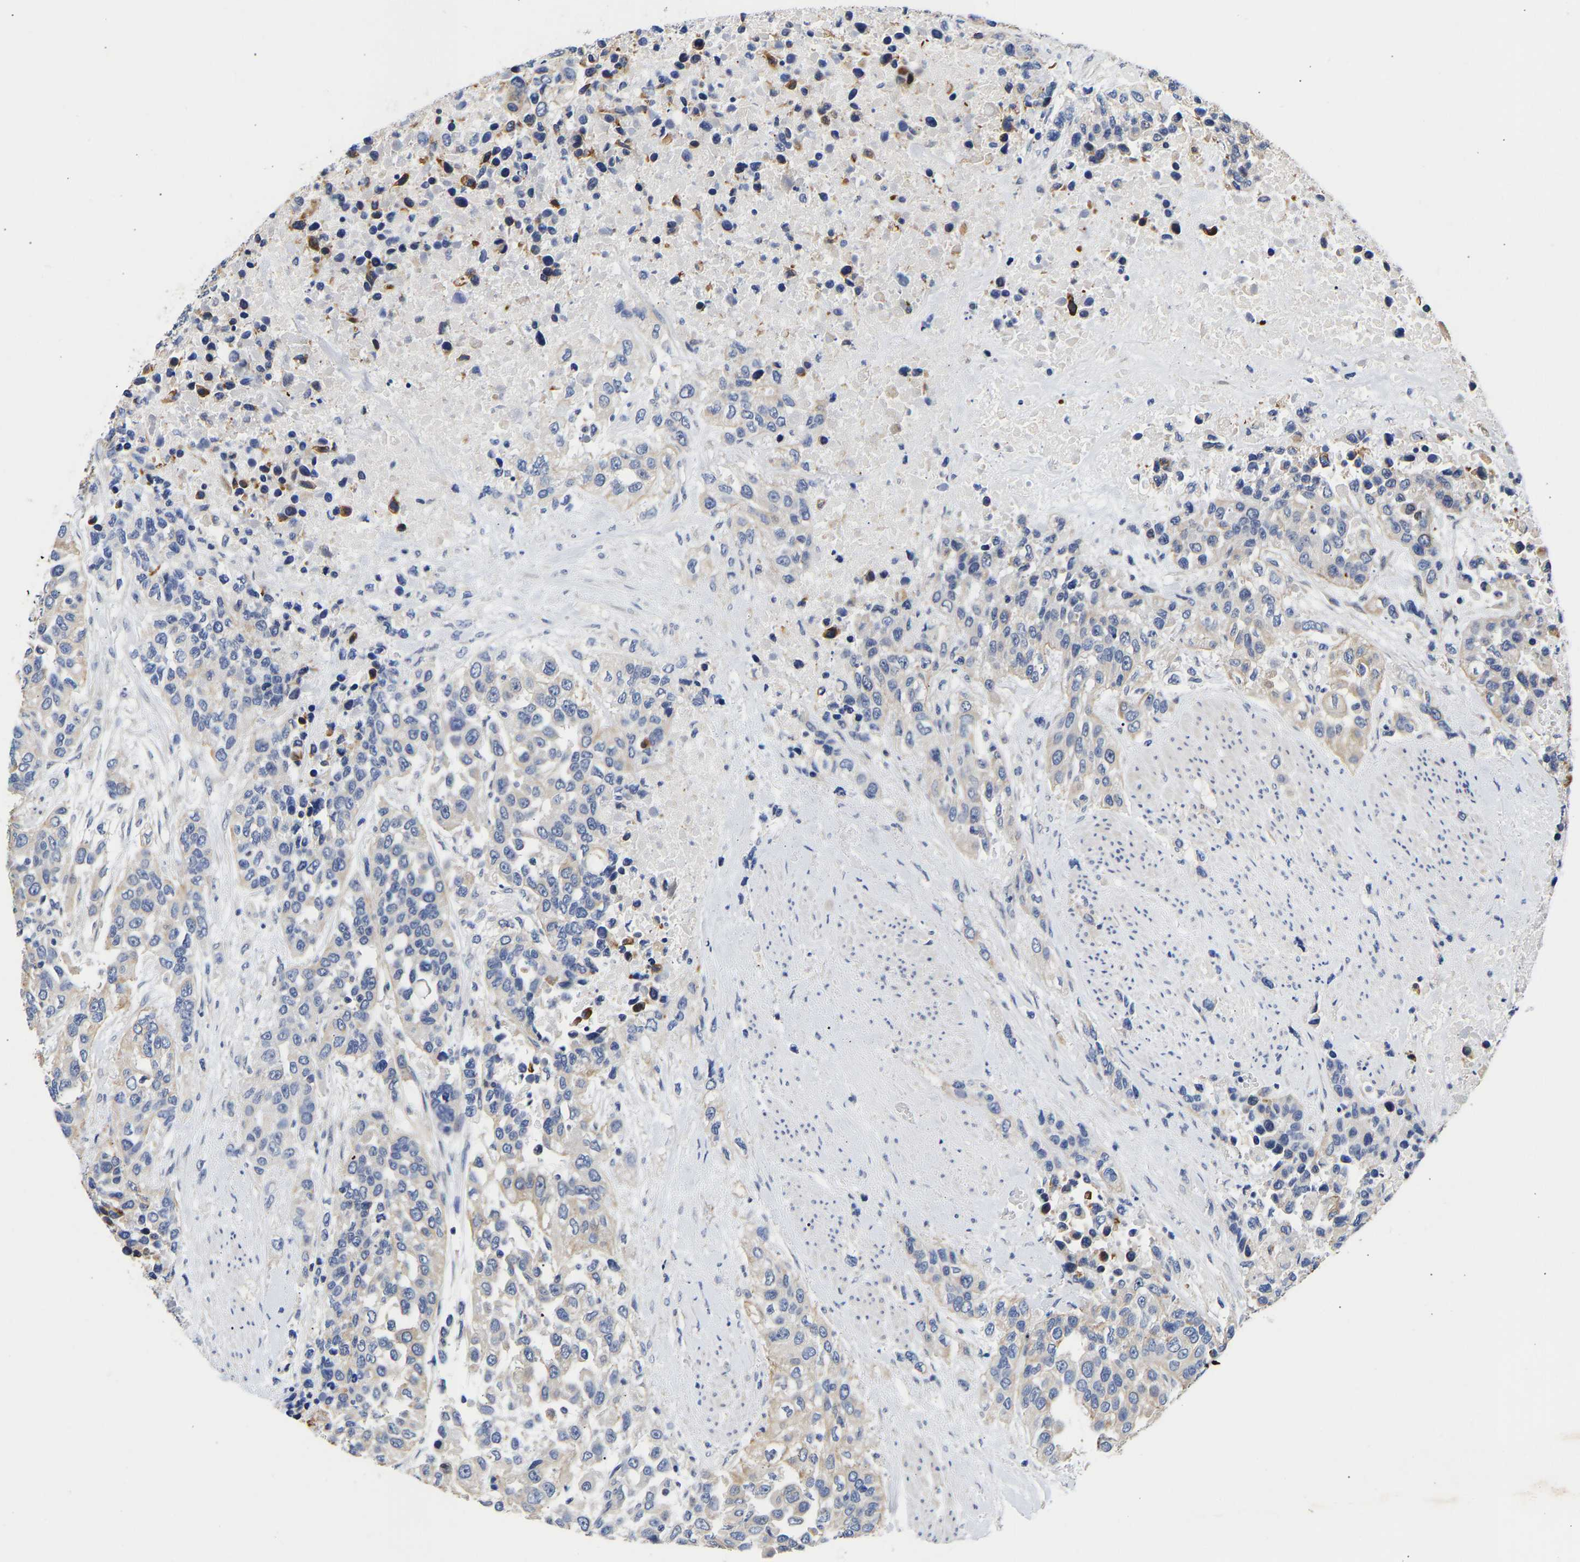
{"staining": {"intensity": "weak", "quantity": "<25%", "location": "cytoplasmic/membranous"}, "tissue": "urothelial cancer", "cell_type": "Tumor cells", "image_type": "cancer", "snomed": [{"axis": "morphology", "description": "Urothelial carcinoma, High grade"}, {"axis": "topography", "description": "Urinary bladder"}], "caption": "An IHC histopathology image of high-grade urothelial carcinoma is shown. There is no staining in tumor cells of high-grade urothelial carcinoma.", "gene": "CCDC6", "patient": {"sex": "female", "age": 80}}